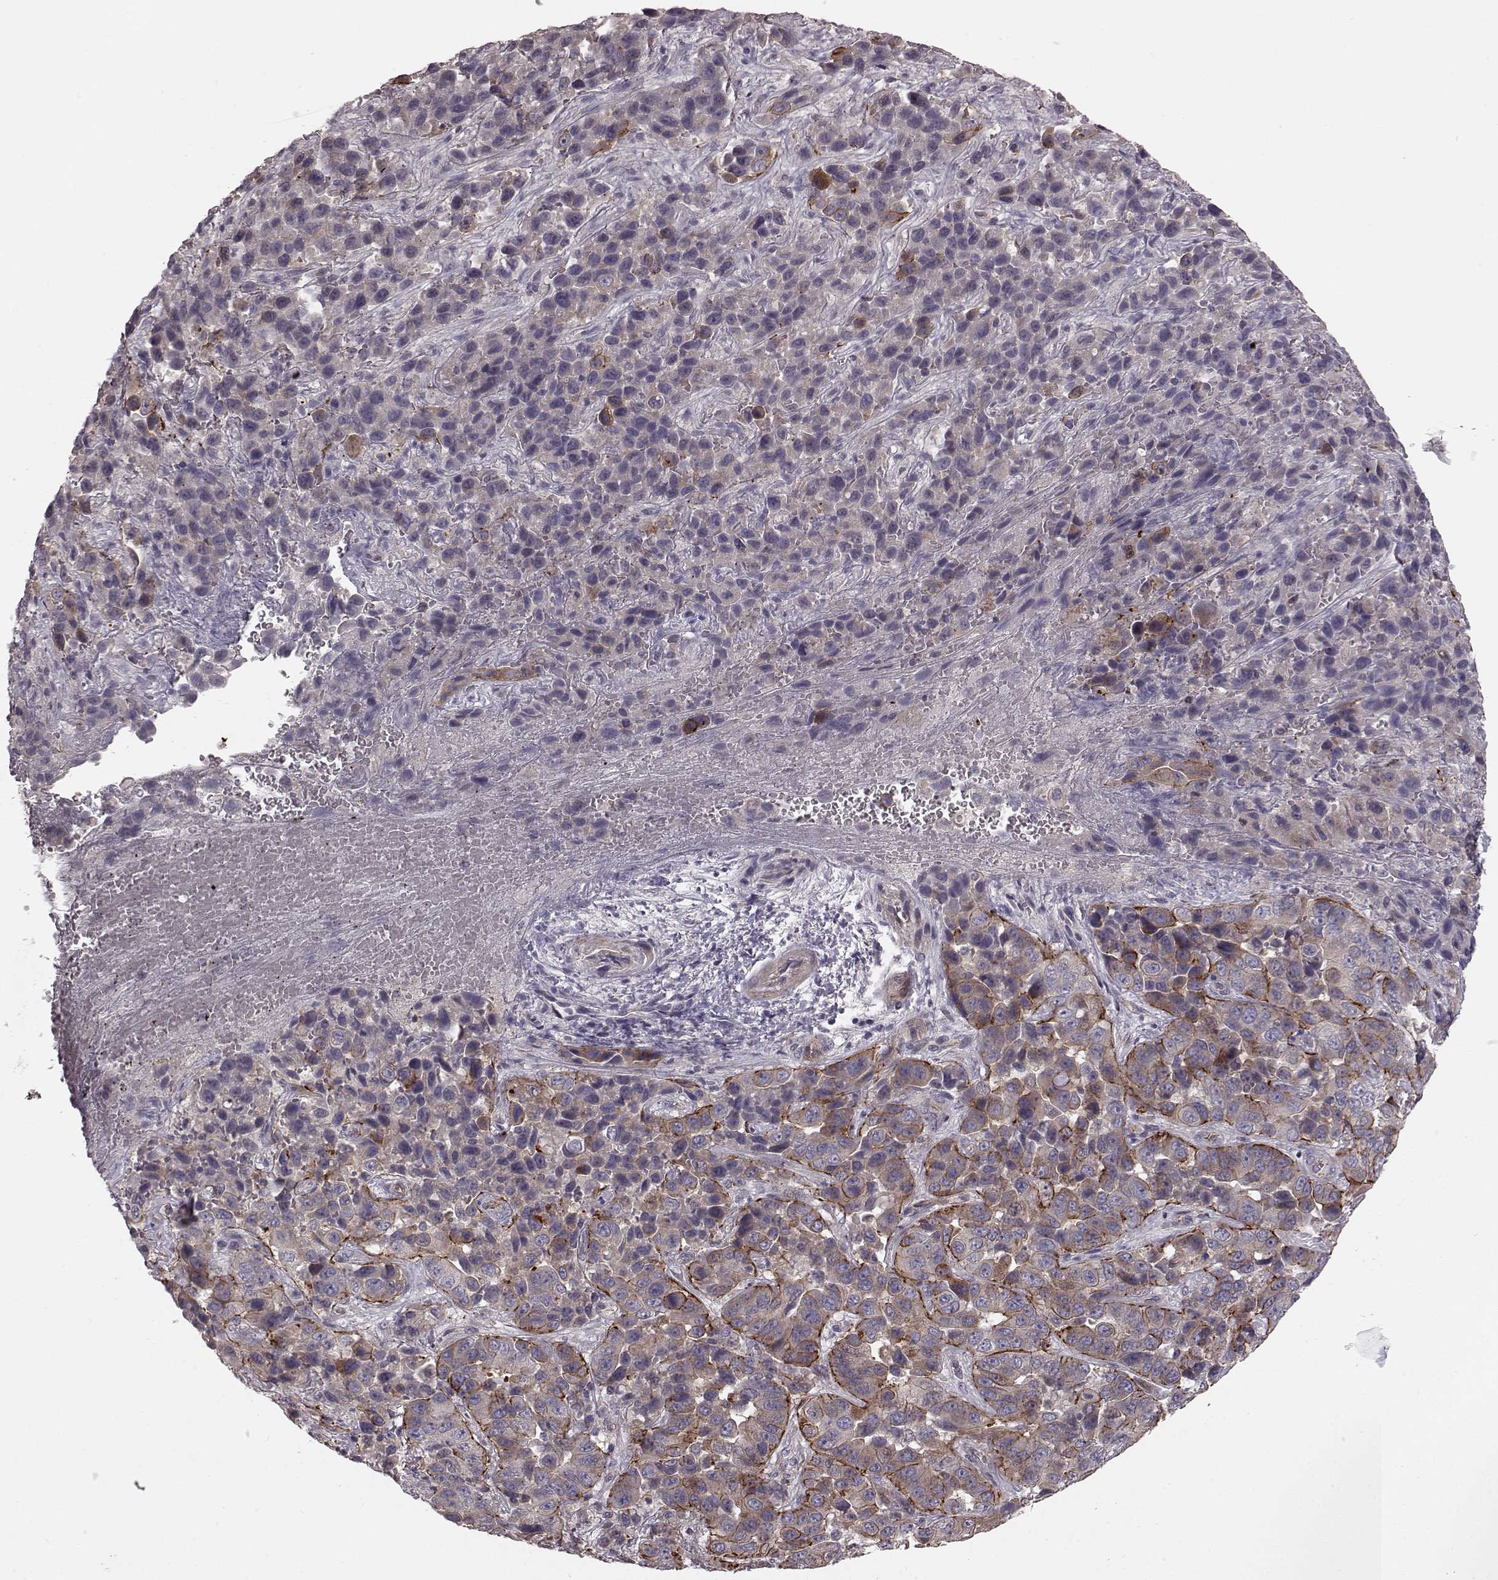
{"staining": {"intensity": "moderate", "quantity": "<25%", "location": "cytoplasmic/membranous"}, "tissue": "liver cancer", "cell_type": "Tumor cells", "image_type": "cancer", "snomed": [{"axis": "morphology", "description": "Cholangiocarcinoma"}, {"axis": "topography", "description": "Liver"}], "caption": "Protein expression analysis of human cholangiocarcinoma (liver) reveals moderate cytoplasmic/membranous positivity in approximately <25% of tumor cells.", "gene": "SLC22A18", "patient": {"sex": "female", "age": 52}}